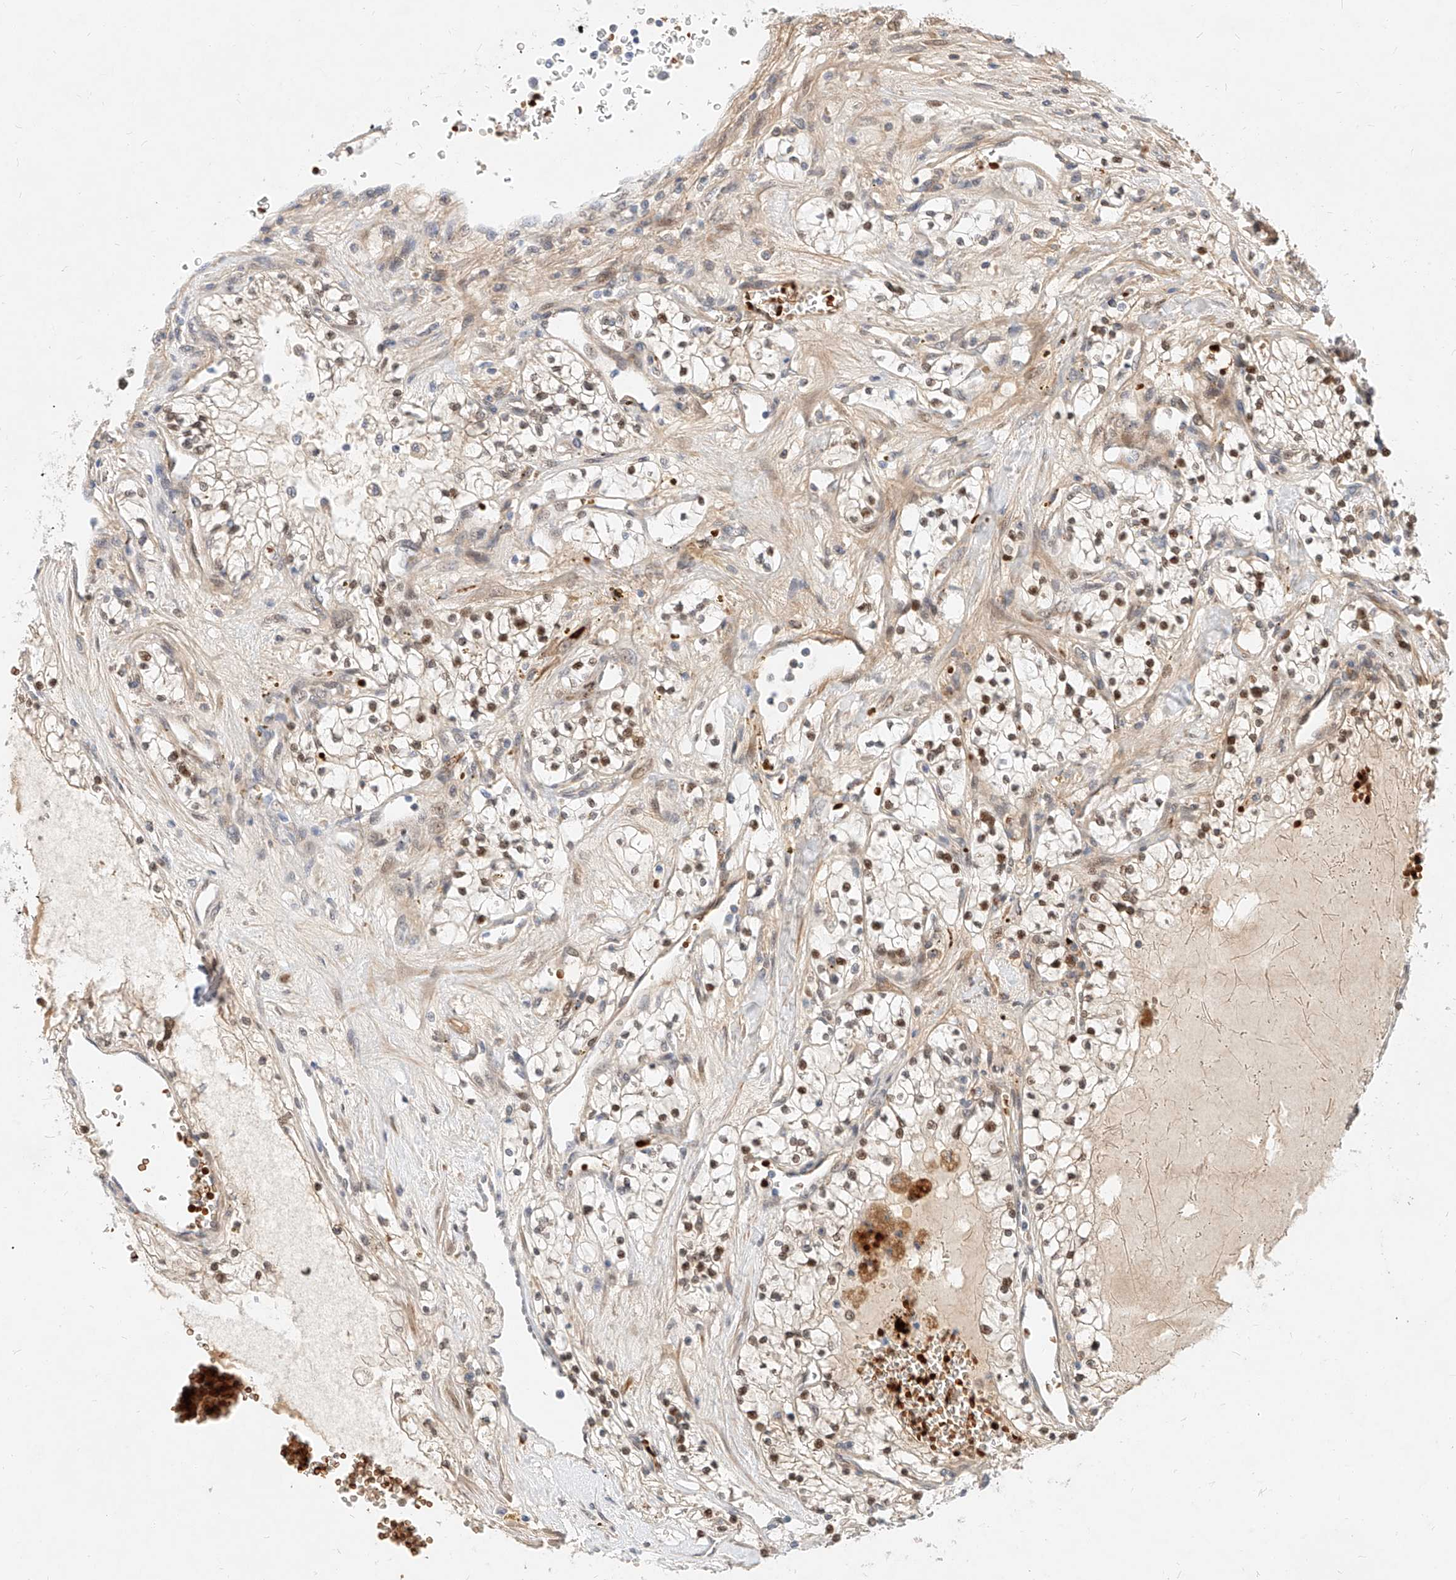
{"staining": {"intensity": "moderate", "quantity": ">75%", "location": "nuclear"}, "tissue": "renal cancer", "cell_type": "Tumor cells", "image_type": "cancer", "snomed": [{"axis": "morphology", "description": "Normal tissue, NOS"}, {"axis": "morphology", "description": "Adenocarcinoma, NOS"}, {"axis": "topography", "description": "Kidney"}], "caption": "Renal adenocarcinoma stained with immunohistochemistry (IHC) shows moderate nuclear expression in about >75% of tumor cells.", "gene": "CBX8", "patient": {"sex": "male", "age": 68}}